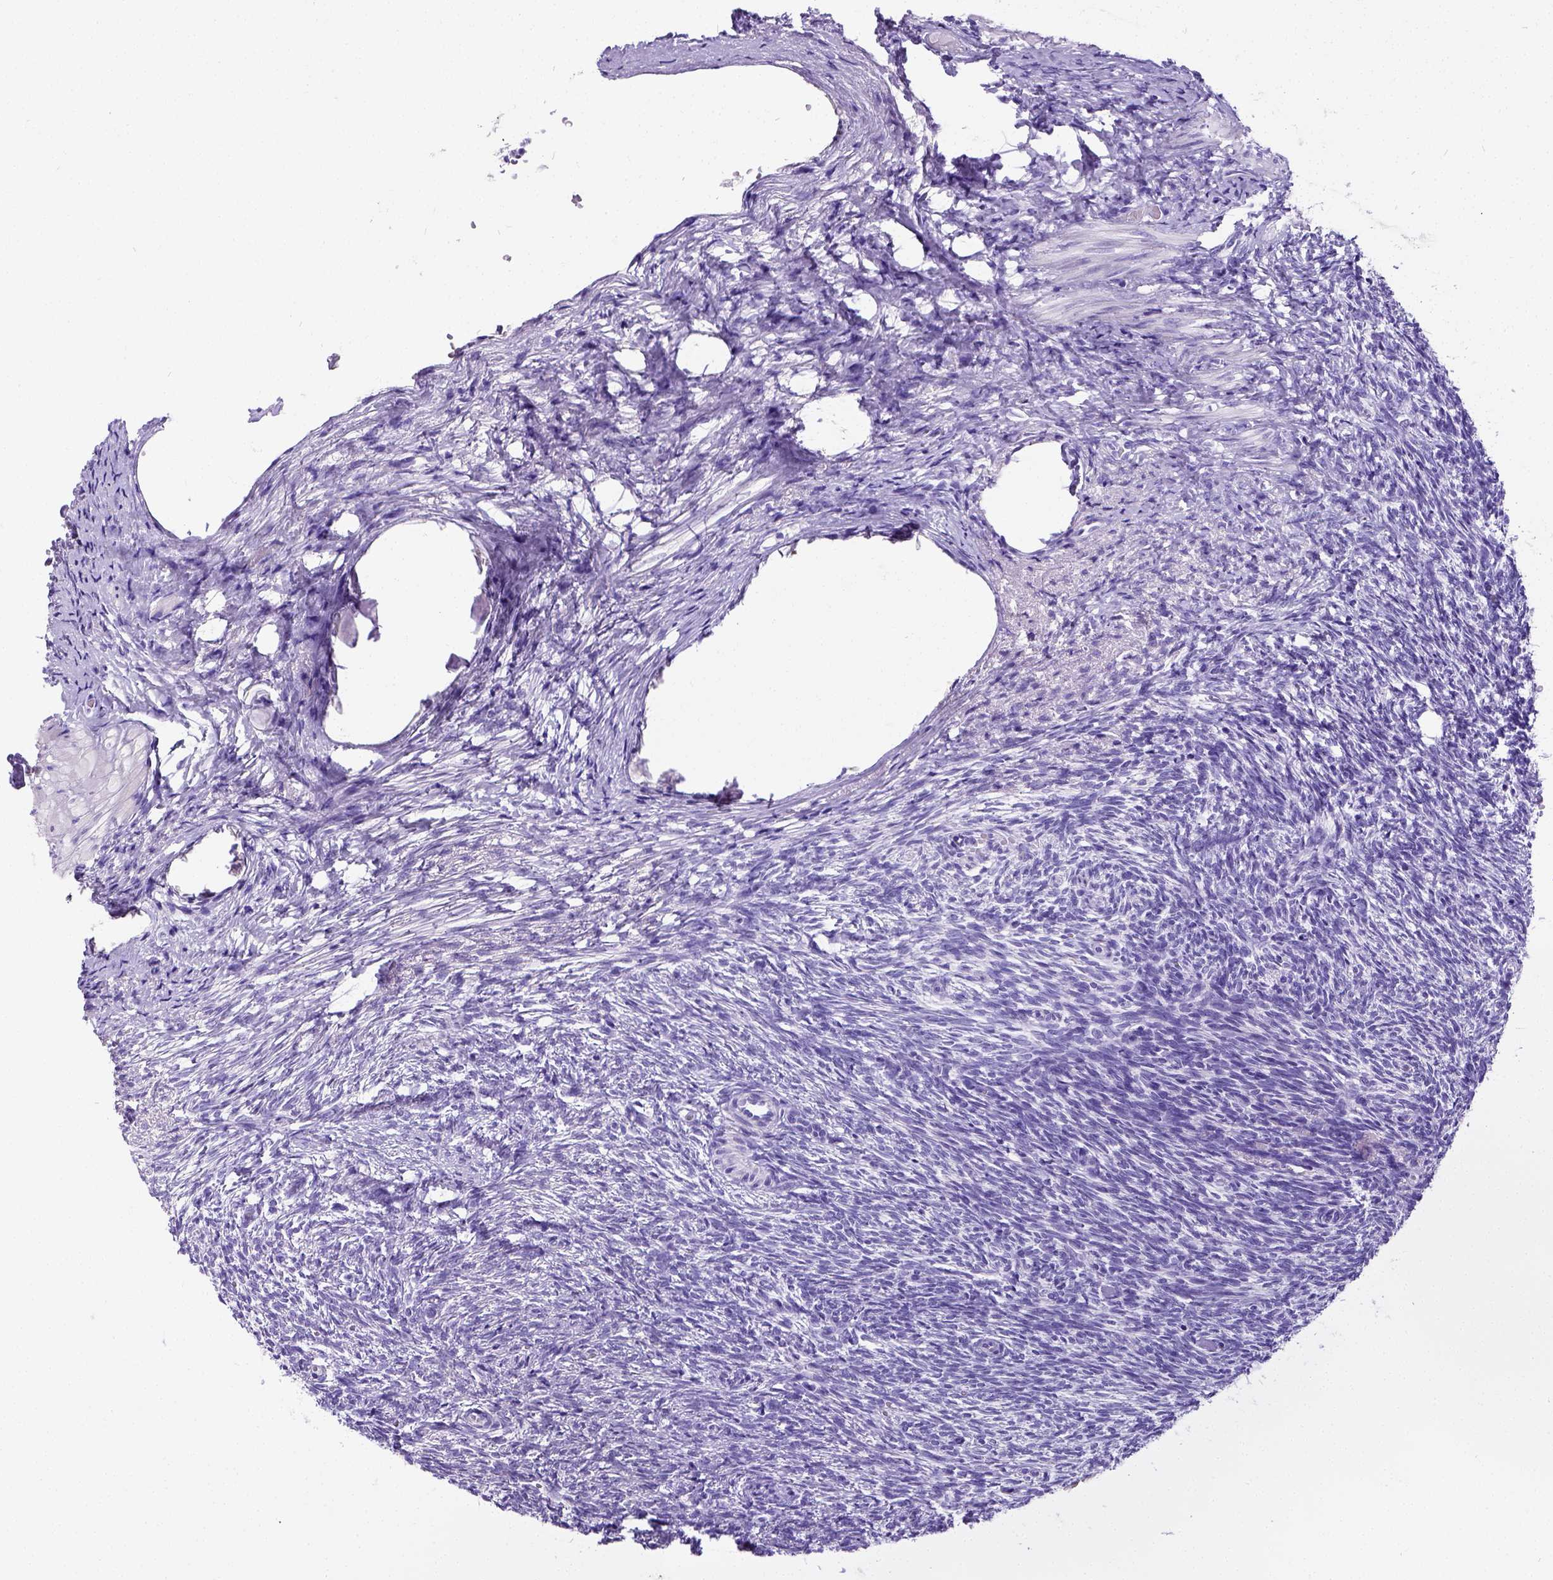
{"staining": {"intensity": "negative", "quantity": "none", "location": "none"}, "tissue": "ovary", "cell_type": "Ovarian stroma cells", "image_type": "normal", "snomed": [{"axis": "morphology", "description": "Normal tissue, NOS"}, {"axis": "topography", "description": "Ovary"}], "caption": "The IHC histopathology image has no significant staining in ovarian stroma cells of ovary.", "gene": "SATB2", "patient": {"sex": "female", "age": 46}}